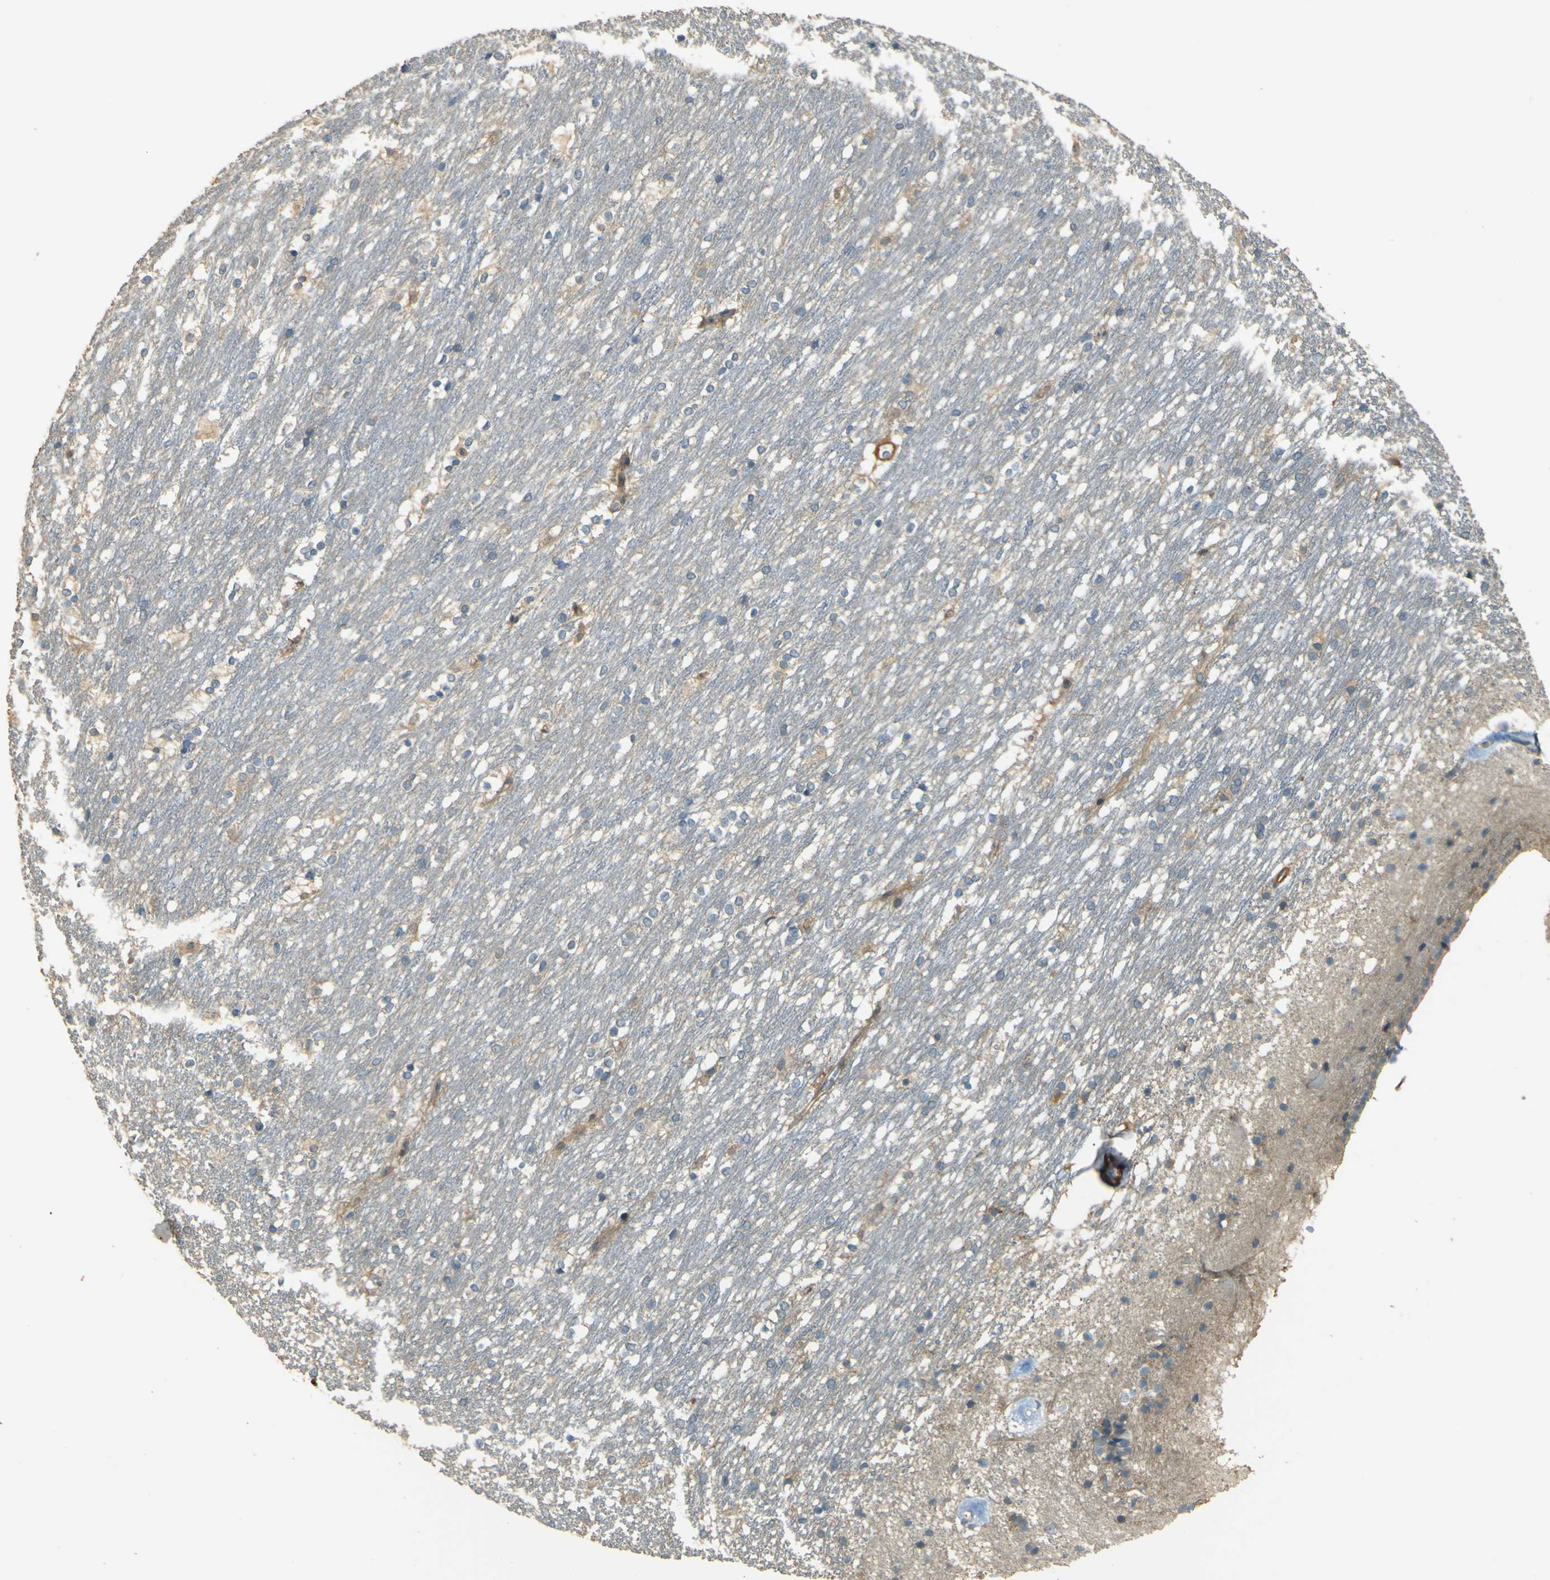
{"staining": {"intensity": "weak", "quantity": "<25%", "location": "cytoplasmic/membranous"}, "tissue": "caudate", "cell_type": "Glial cells", "image_type": "normal", "snomed": [{"axis": "morphology", "description": "Normal tissue, NOS"}, {"axis": "topography", "description": "Lateral ventricle wall"}], "caption": "DAB immunohistochemical staining of unremarkable human caudate reveals no significant positivity in glial cells. (DAB immunohistochemistry (IHC), high magnification).", "gene": "NEXN", "patient": {"sex": "female", "age": 19}}